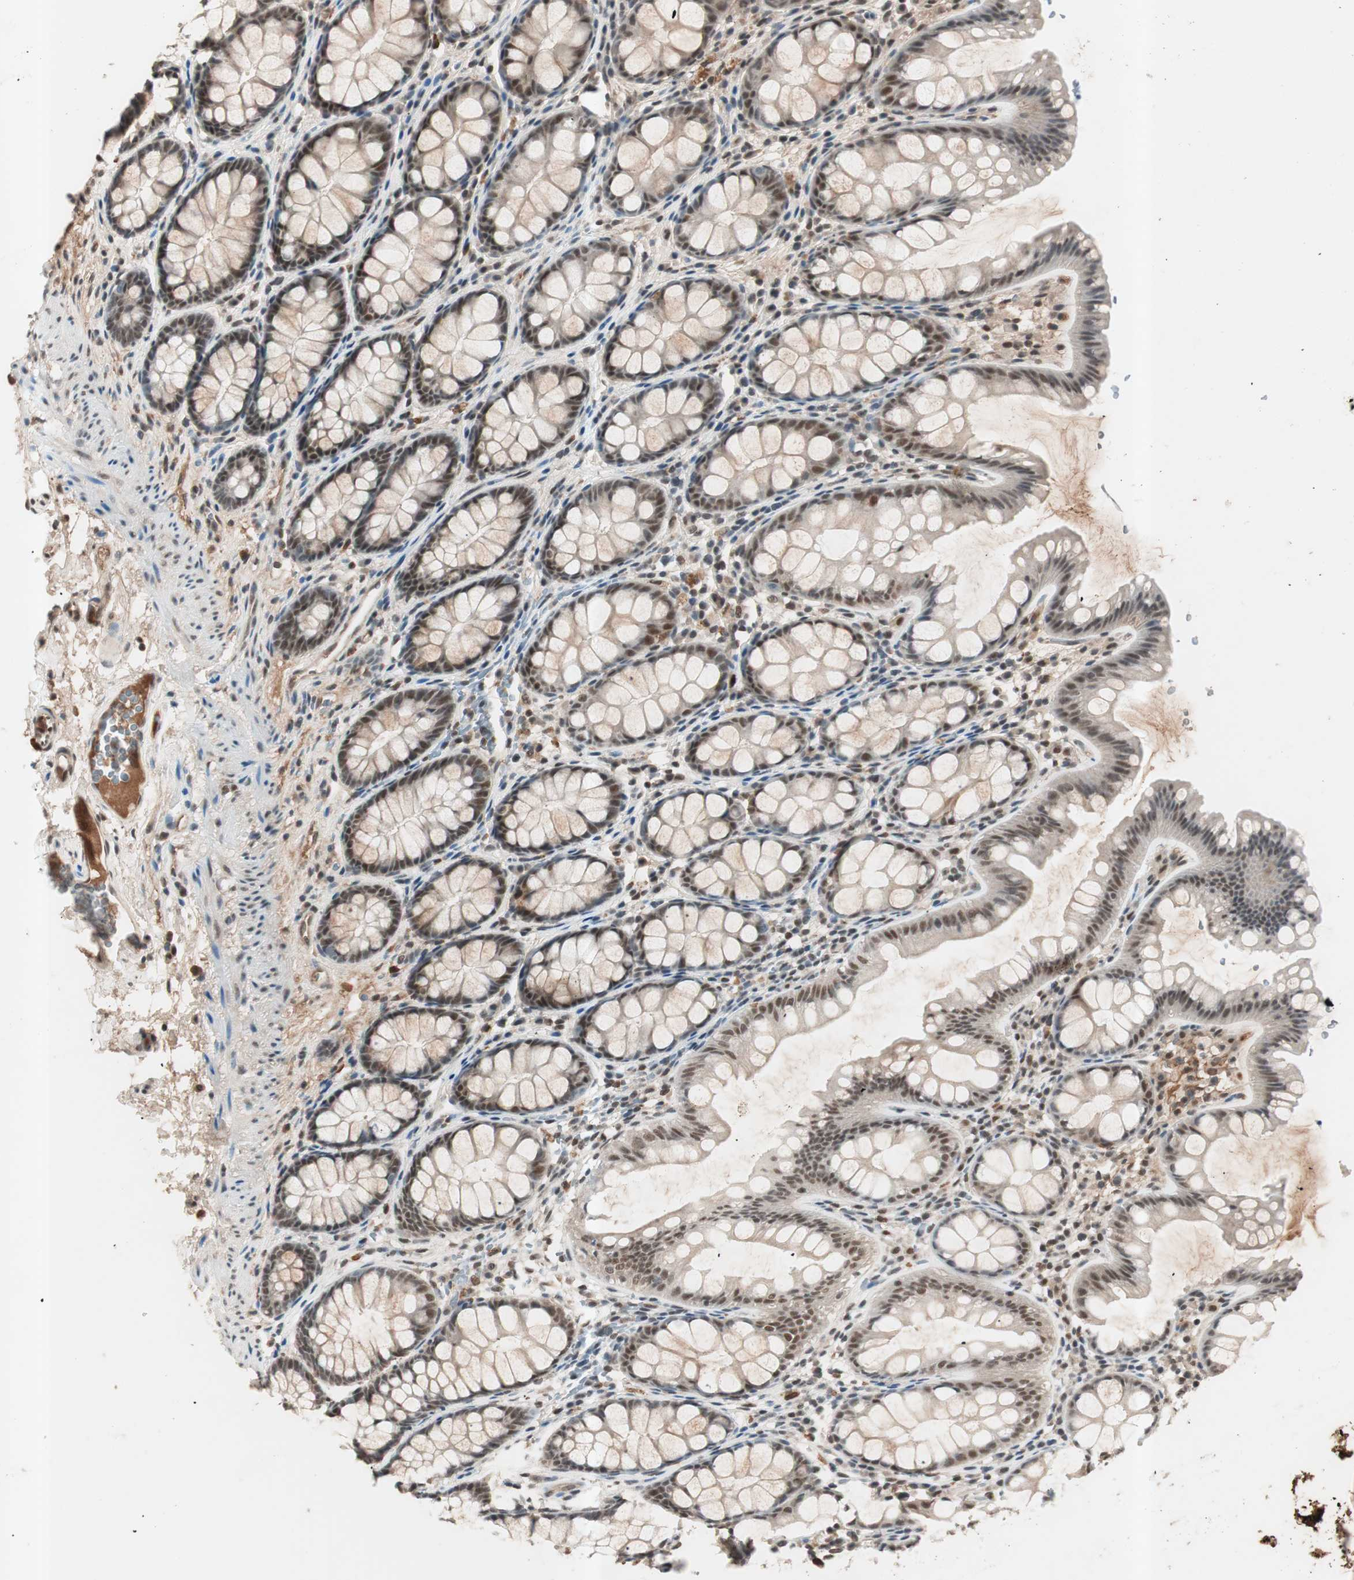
{"staining": {"intensity": "negative", "quantity": "none", "location": "none"}, "tissue": "colon", "cell_type": "Endothelial cells", "image_type": "normal", "snomed": [{"axis": "morphology", "description": "Normal tissue, NOS"}, {"axis": "topography", "description": "Colon"}], "caption": "DAB immunohistochemical staining of normal colon displays no significant positivity in endothelial cells. (DAB (3,3'-diaminobenzidine) IHC with hematoxylin counter stain).", "gene": "NFRKB", "patient": {"sex": "female", "age": 55}}